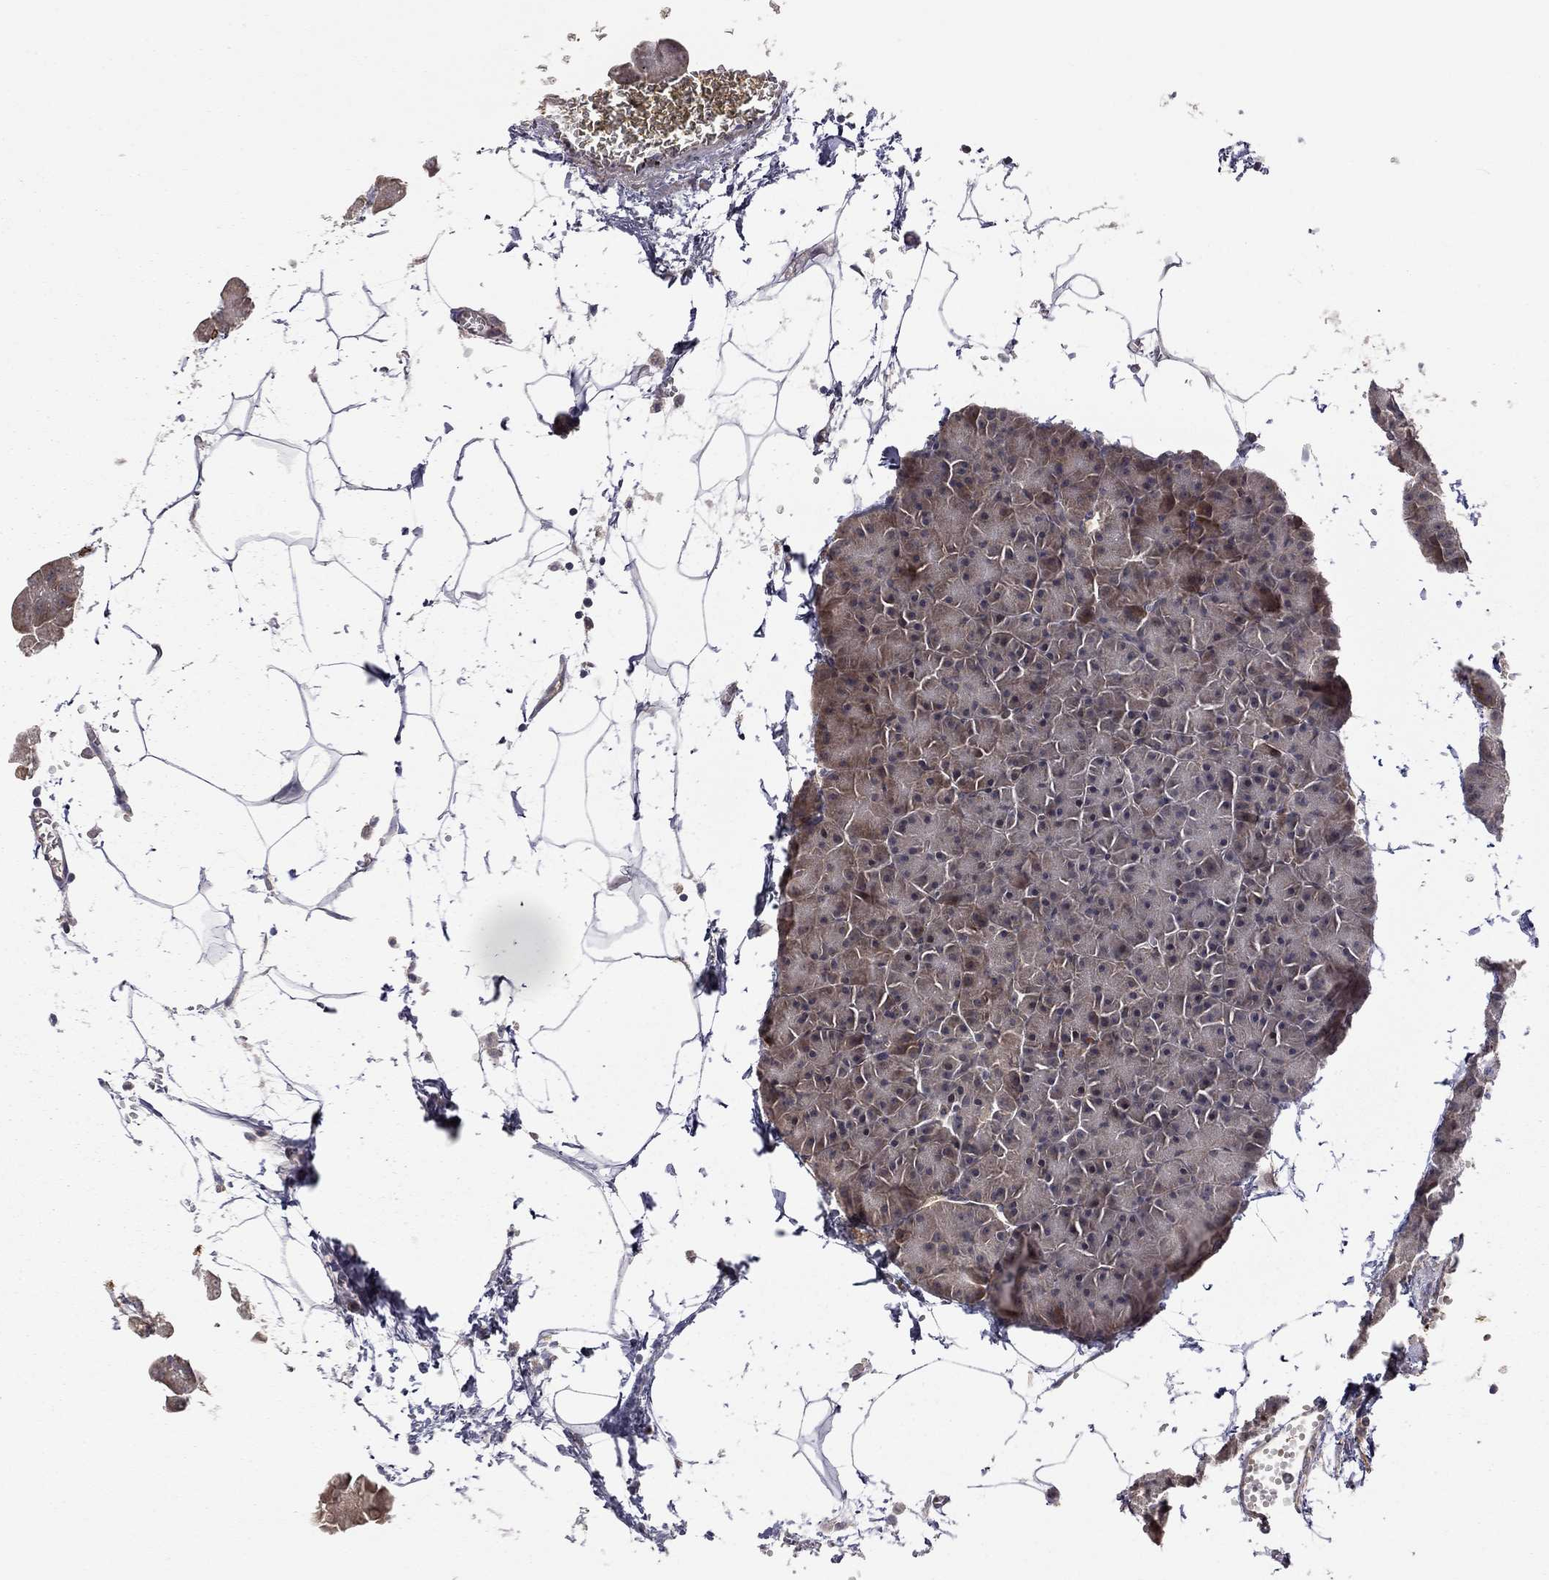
{"staining": {"intensity": "moderate", "quantity": "<25%", "location": "cytoplasmic/membranous"}, "tissue": "pancreas", "cell_type": "Exocrine glandular cells", "image_type": "normal", "snomed": [{"axis": "morphology", "description": "Normal tissue, NOS"}, {"axis": "topography", "description": "Adipose tissue"}, {"axis": "topography", "description": "Pancreas"}, {"axis": "topography", "description": "Peripheral nerve tissue"}], "caption": "The micrograph shows staining of normal pancreas, revealing moderate cytoplasmic/membranous protein staining (brown color) within exocrine glandular cells.", "gene": "EXOC3L2", "patient": {"sex": "female", "age": 58}}